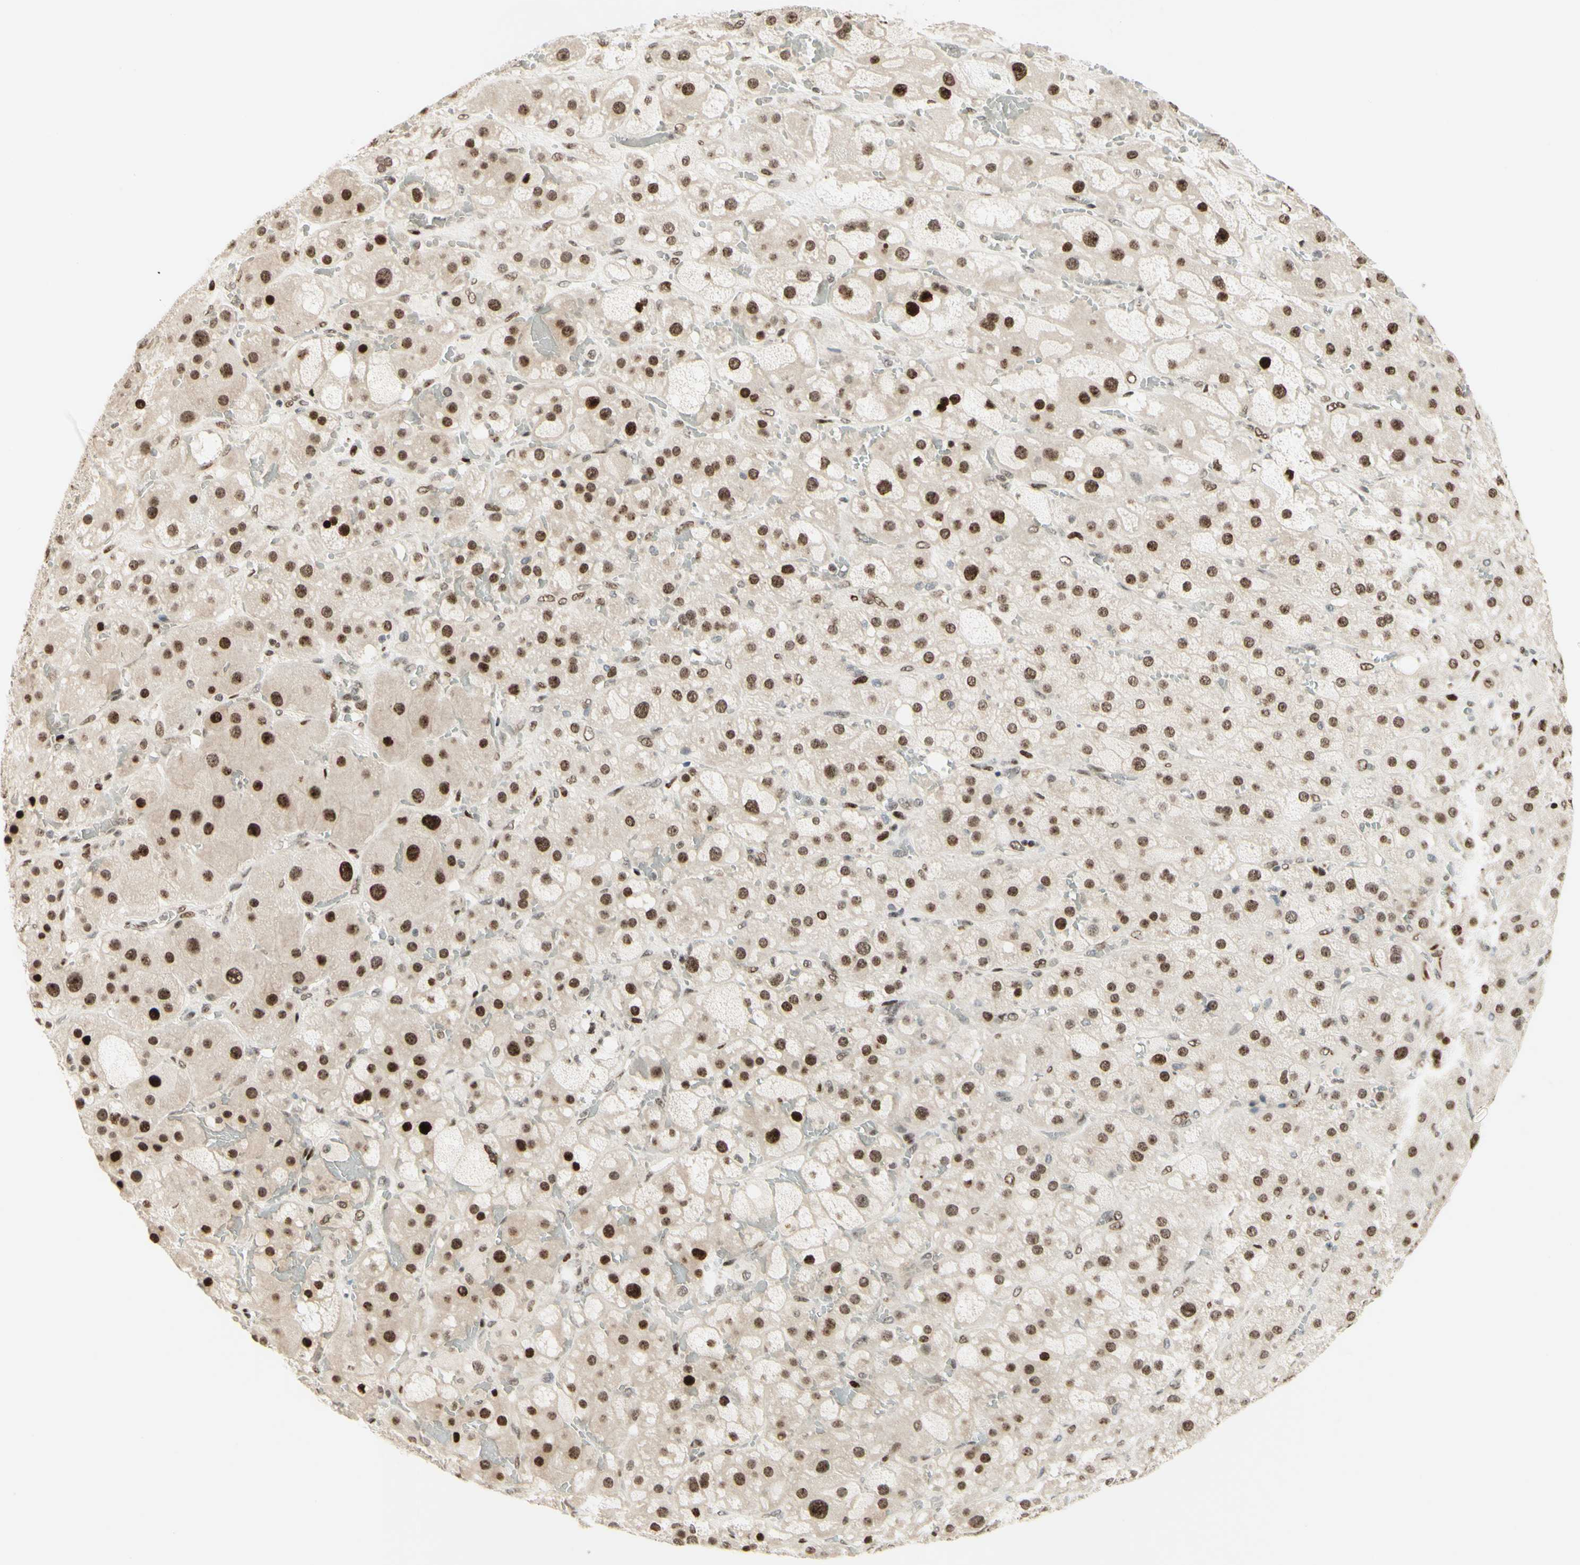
{"staining": {"intensity": "moderate", "quantity": ">75%", "location": "cytoplasmic/membranous,nuclear"}, "tissue": "adrenal gland", "cell_type": "Glandular cells", "image_type": "normal", "snomed": [{"axis": "morphology", "description": "Normal tissue, NOS"}, {"axis": "topography", "description": "Adrenal gland"}], "caption": "Approximately >75% of glandular cells in unremarkable human adrenal gland display moderate cytoplasmic/membranous,nuclear protein staining as visualized by brown immunohistochemical staining.", "gene": "CDKL5", "patient": {"sex": "female", "age": 47}}